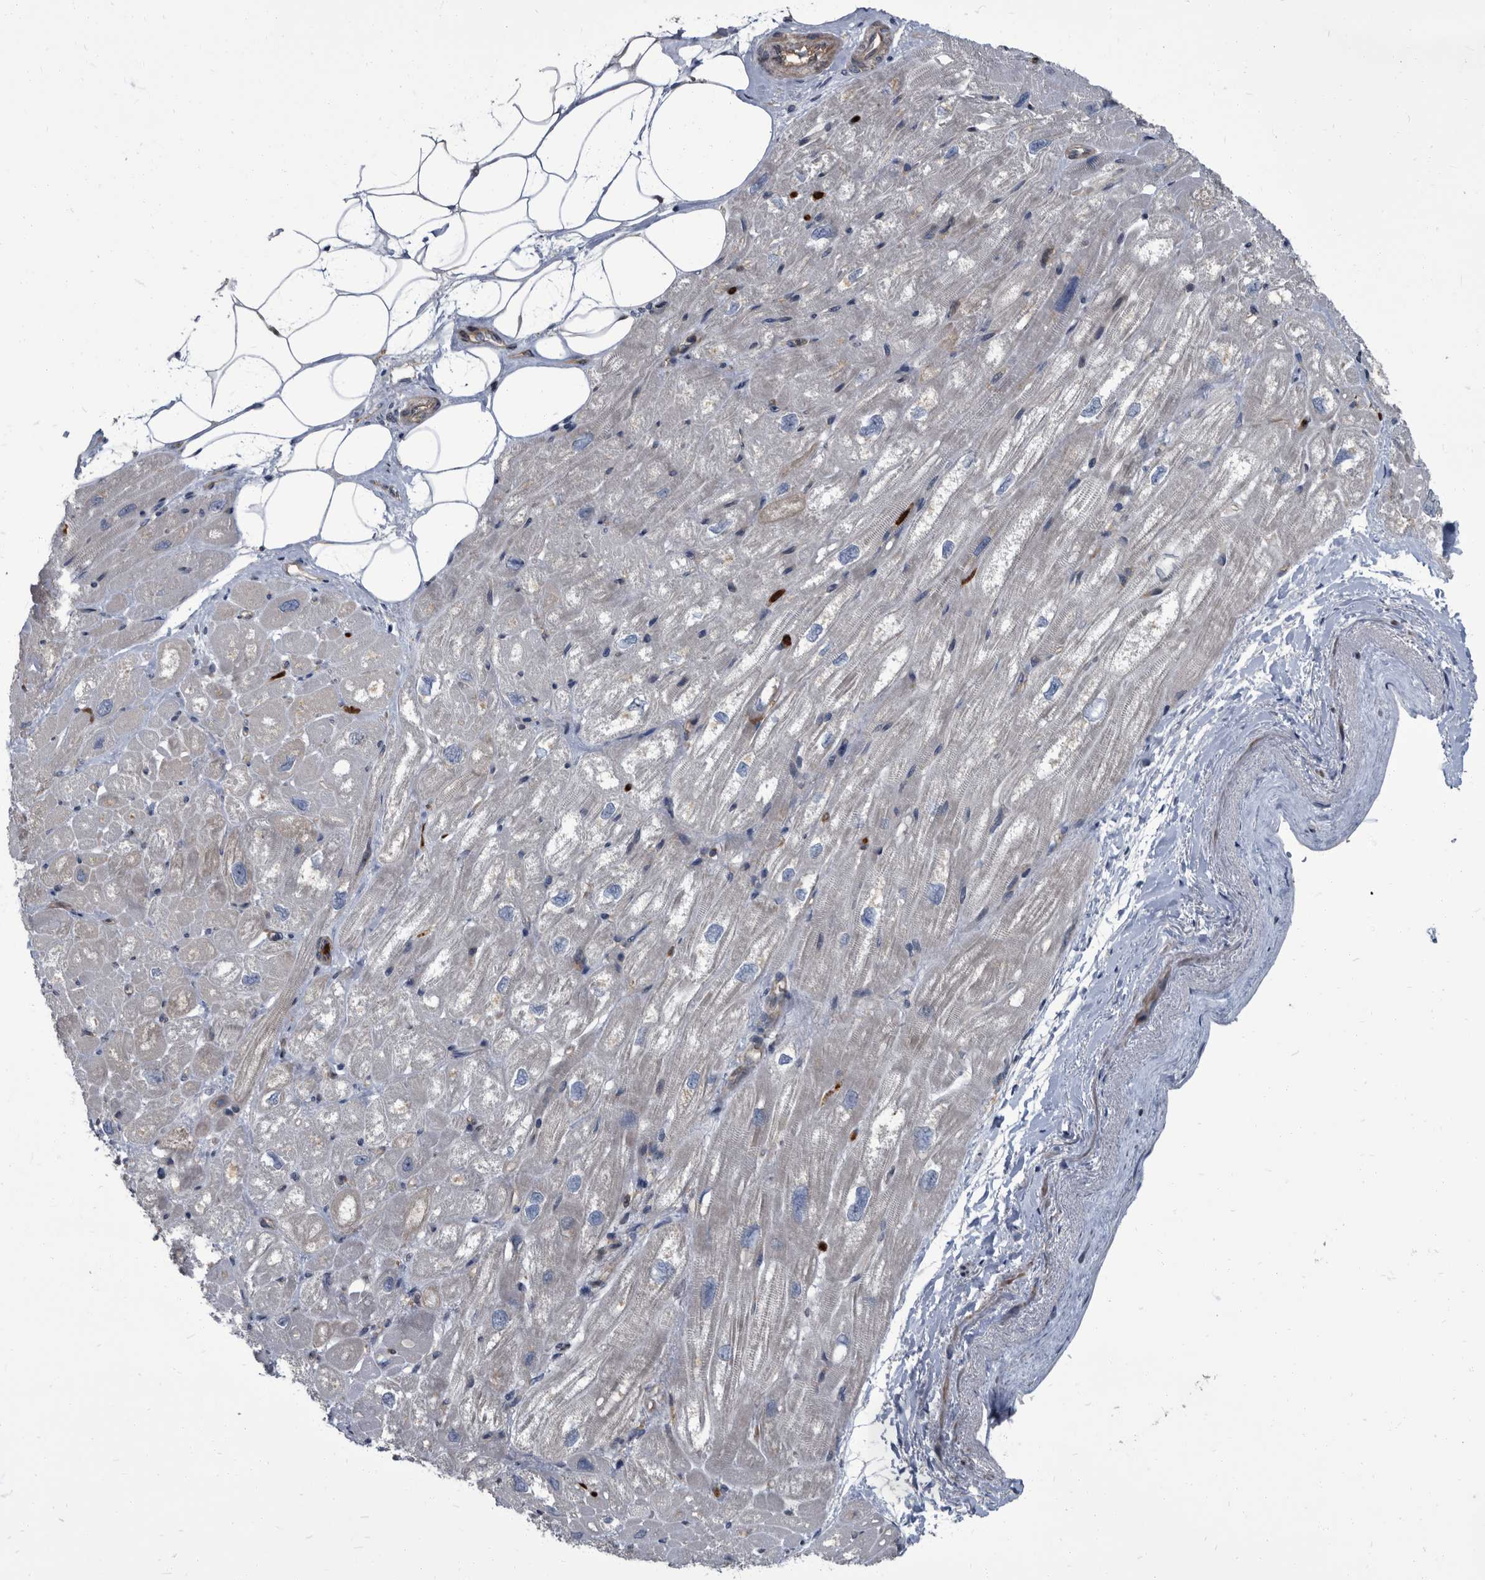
{"staining": {"intensity": "negative", "quantity": "none", "location": "none"}, "tissue": "heart muscle", "cell_type": "Cardiomyocytes", "image_type": "normal", "snomed": [{"axis": "morphology", "description": "Normal tissue, NOS"}, {"axis": "topography", "description": "Heart"}], "caption": "Immunohistochemistry micrograph of unremarkable heart muscle: heart muscle stained with DAB displays no significant protein expression in cardiomyocytes.", "gene": "CDV3", "patient": {"sex": "male", "age": 50}}